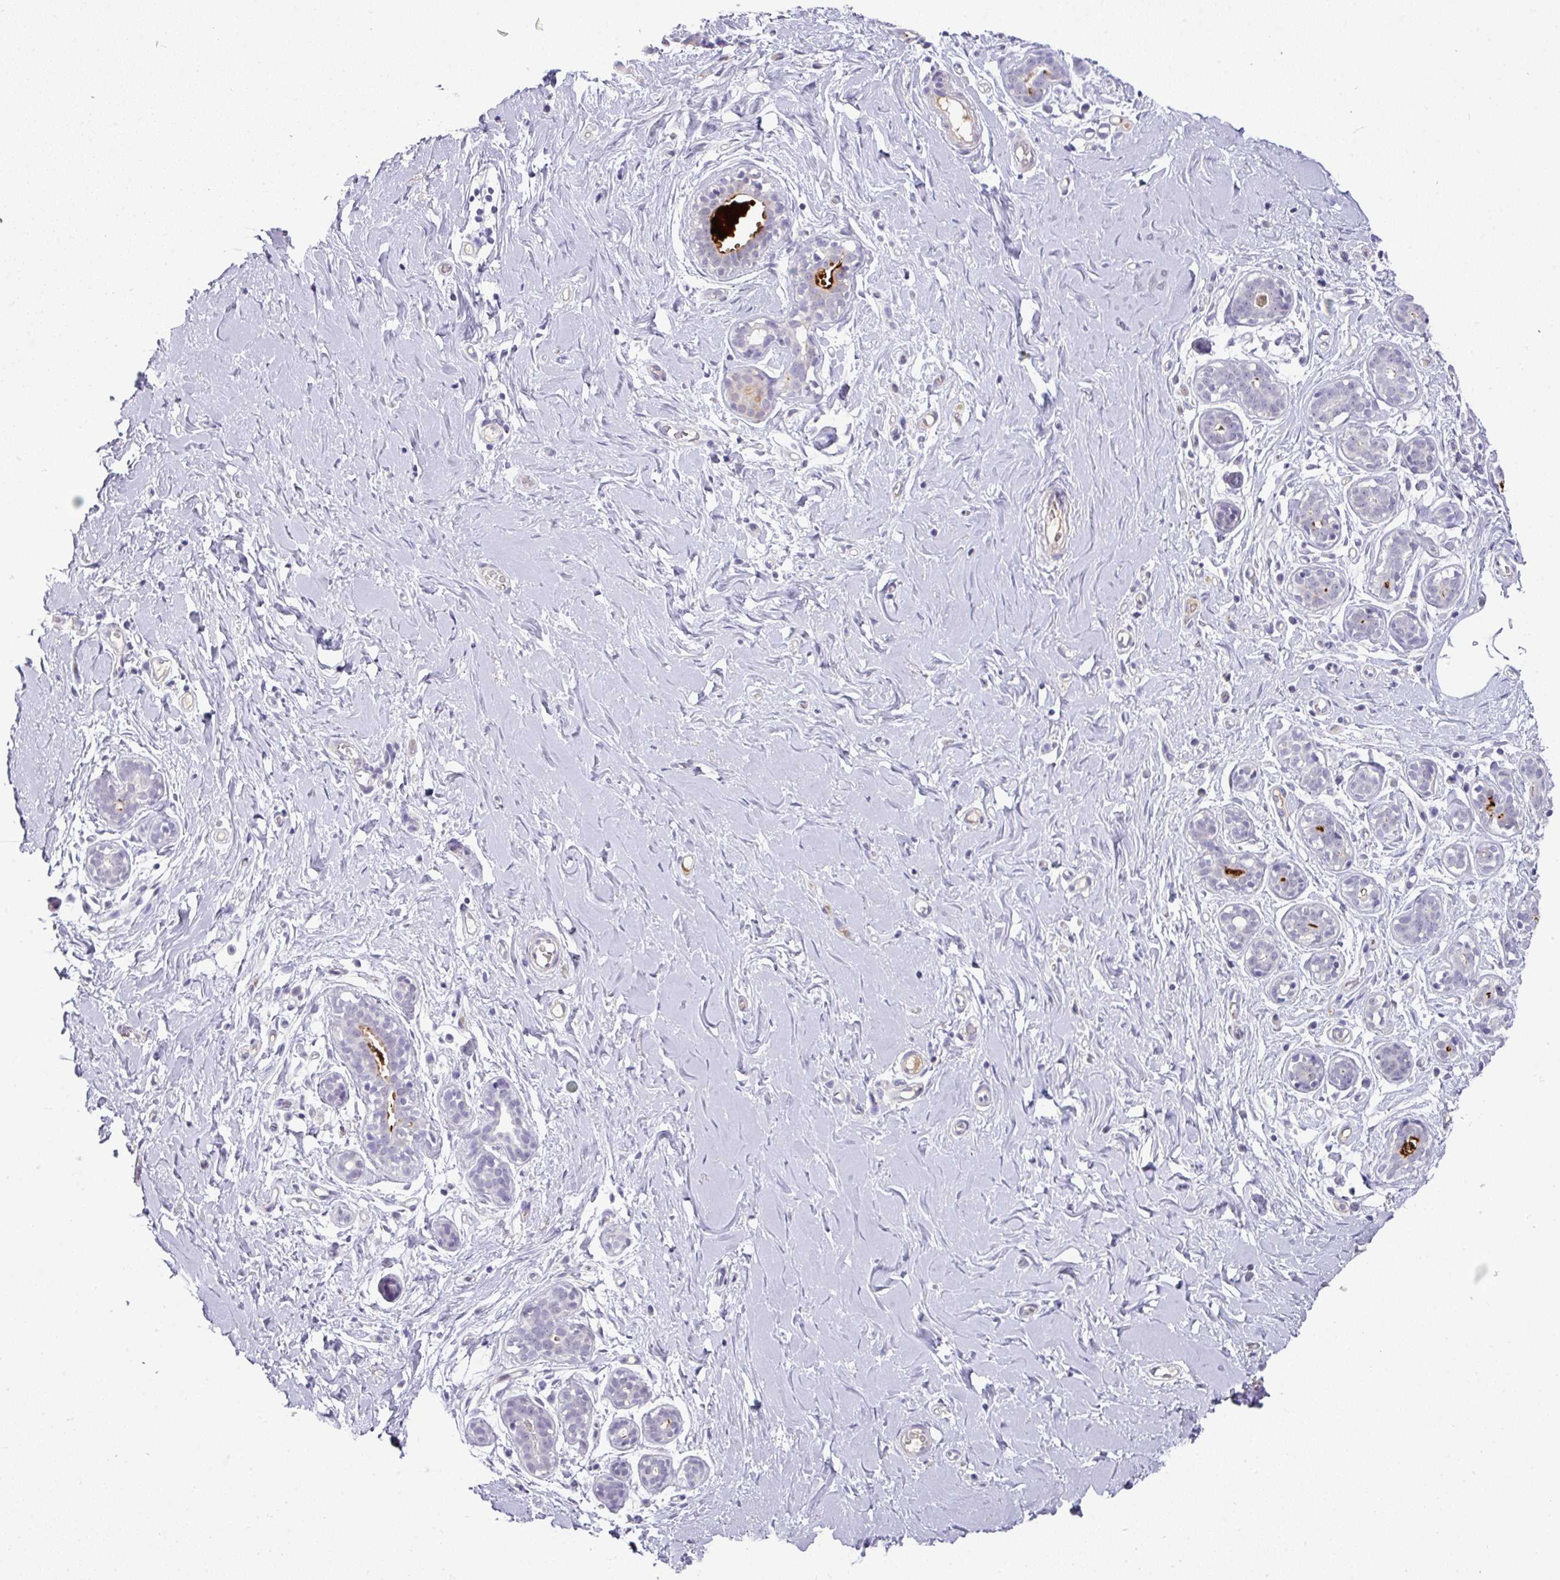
{"staining": {"intensity": "negative", "quantity": "none", "location": "none"}, "tissue": "breast", "cell_type": "Adipocytes", "image_type": "normal", "snomed": [{"axis": "morphology", "description": "Normal tissue, NOS"}, {"axis": "topography", "description": "Breast"}], "caption": "The immunohistochemistry (IHC) image has no significant positivity in adipocytes of breast. (Stains: DAB immunohistochemistry (IHC) with hematoxylin counter stain, Microscopy: brightfield microscopy at high magnification).", "gene": "FGF17", "patient": {"sex": "female", "age": 27}}